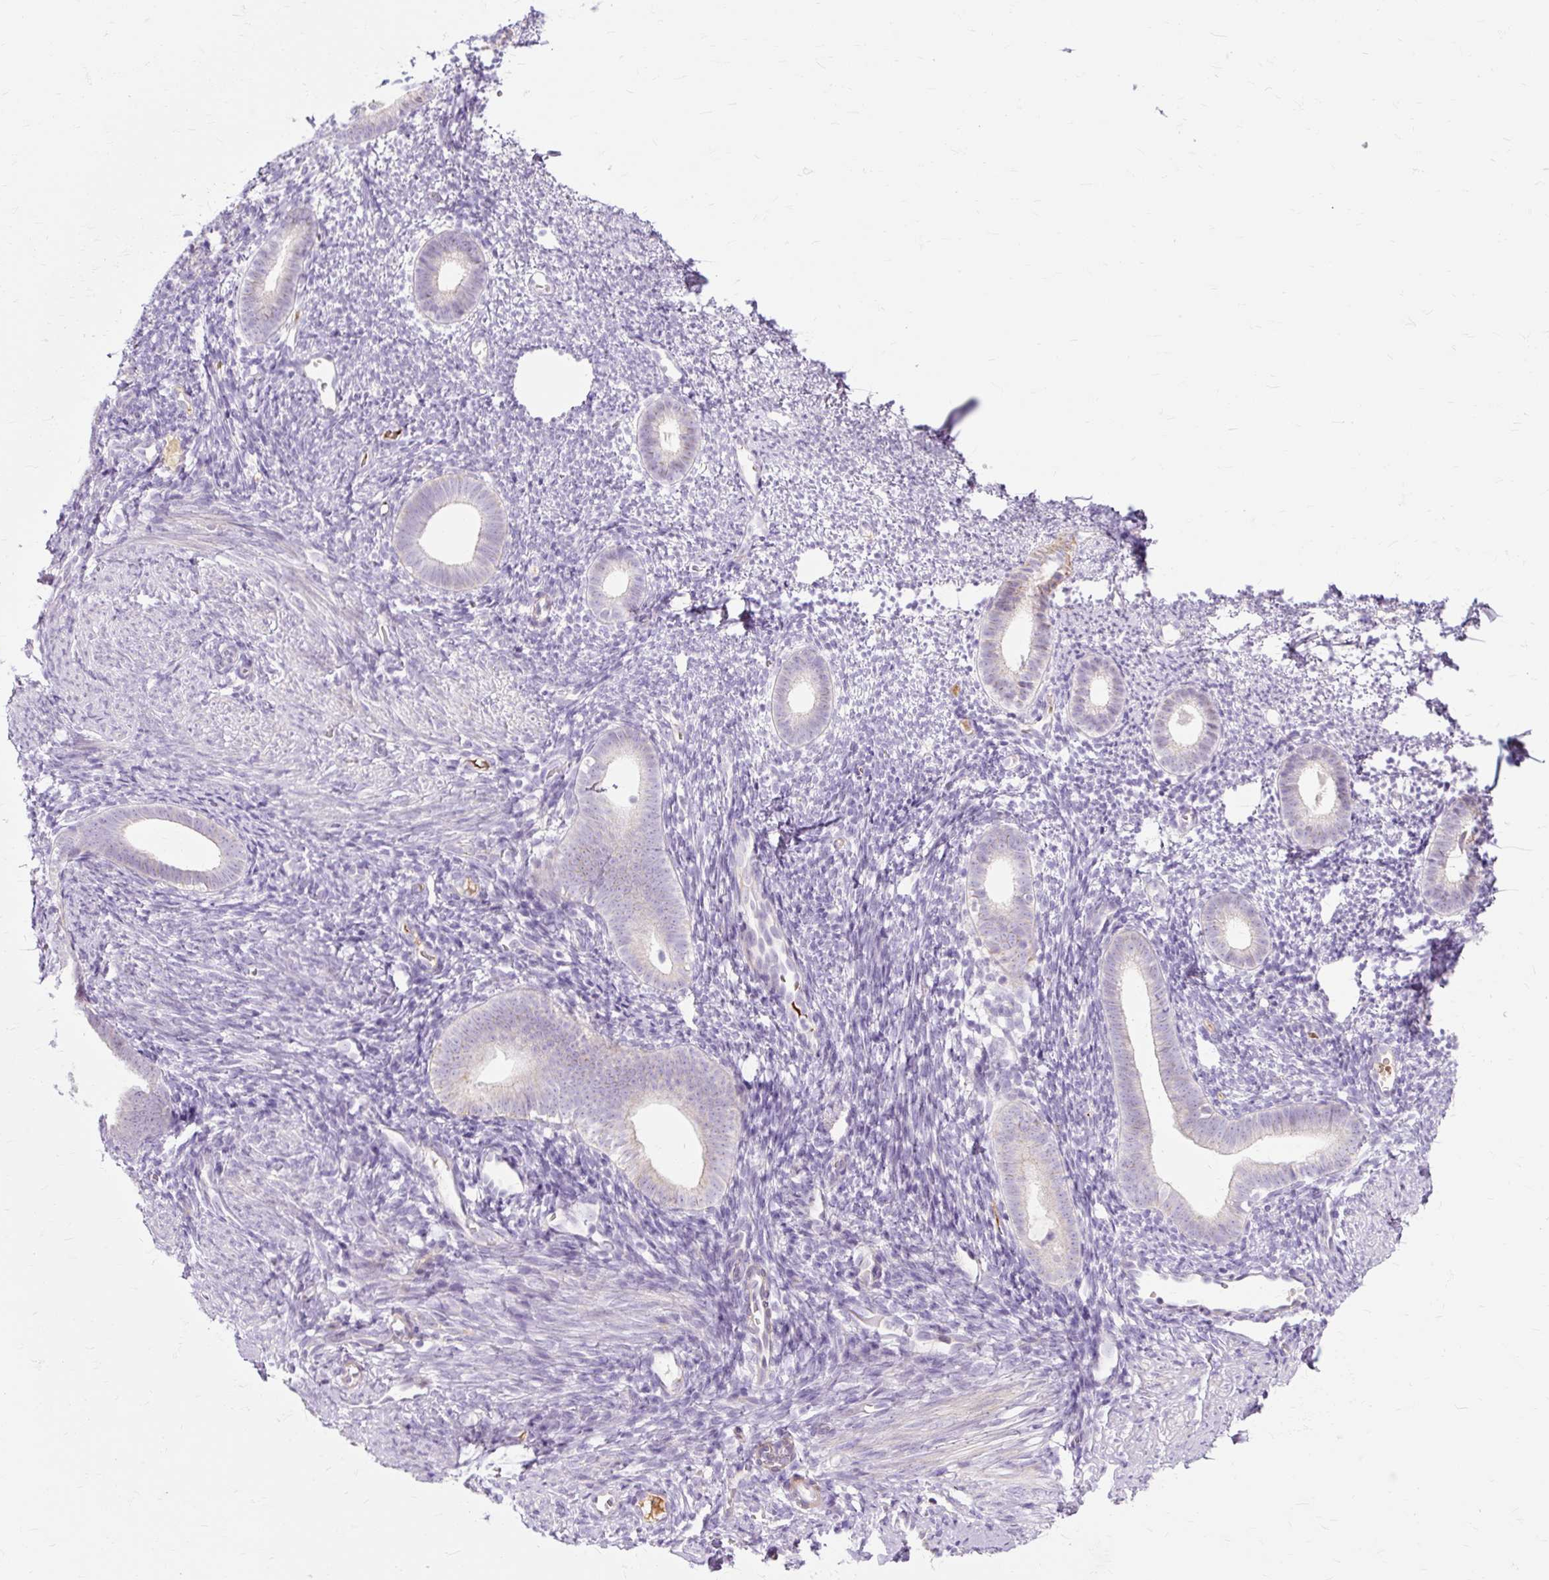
{"staining": {"intensity": "negative", "quantity": "none", "location": "none"}, "tissue": "endometrium", "cell_type": "Cells in endometrial stroma", "image_type": "normal", "snomed": [{"axis": "morphology", "description": "Normal tissue, NOS"}, {"axis": "topography", "description": "Endometrium"}], "caption": "Immunohistochemical staining of benign endometrium reveals no significant expression in cells in endometrial stroma. (DAB (3,3'-diaminobenzidine) immunohistochemistry (IHC), high magnification).", "gene": "DCTN4", "patient": {"sex": "female", "age": 39}}